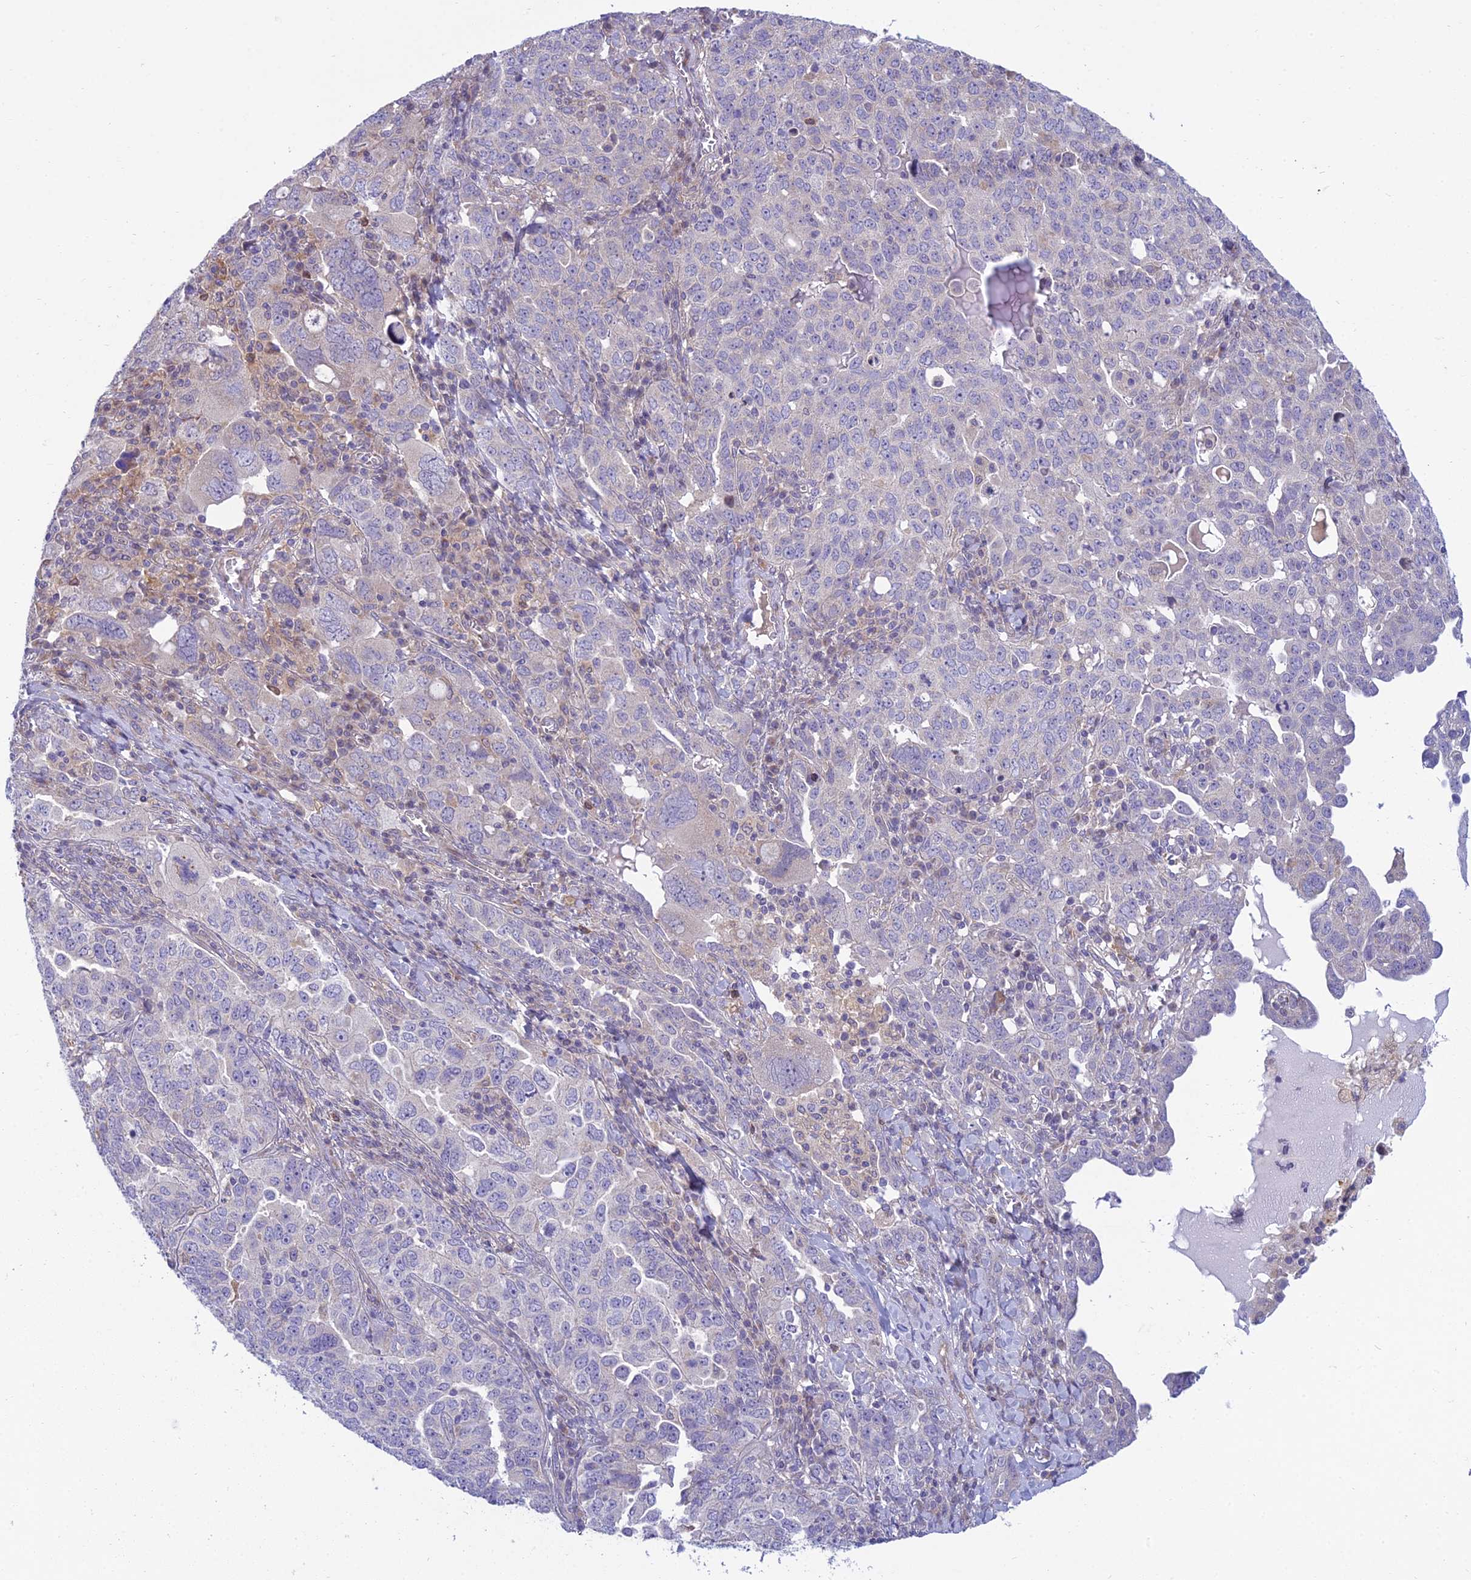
{"staining": {"intensity": "negative", "quantity": "none", "location": "none"}, "tissue": "ovarian cancer", "cell_type": "Tumor cells", "image_type": "cancer", "snomed": [{"axis": "morphology", "description": "Carcinoma, endometroid"}, {"axis": "topography", "description": "Ovary"}], "caption": "The histopathology image demonstrates no staining of tumor cells in ovarian endometroid carcinoma. (DAB IHC with hematoxylin counter stain).", "gene": "DUS2", "patient": {"sex": "female", "age": 62}}